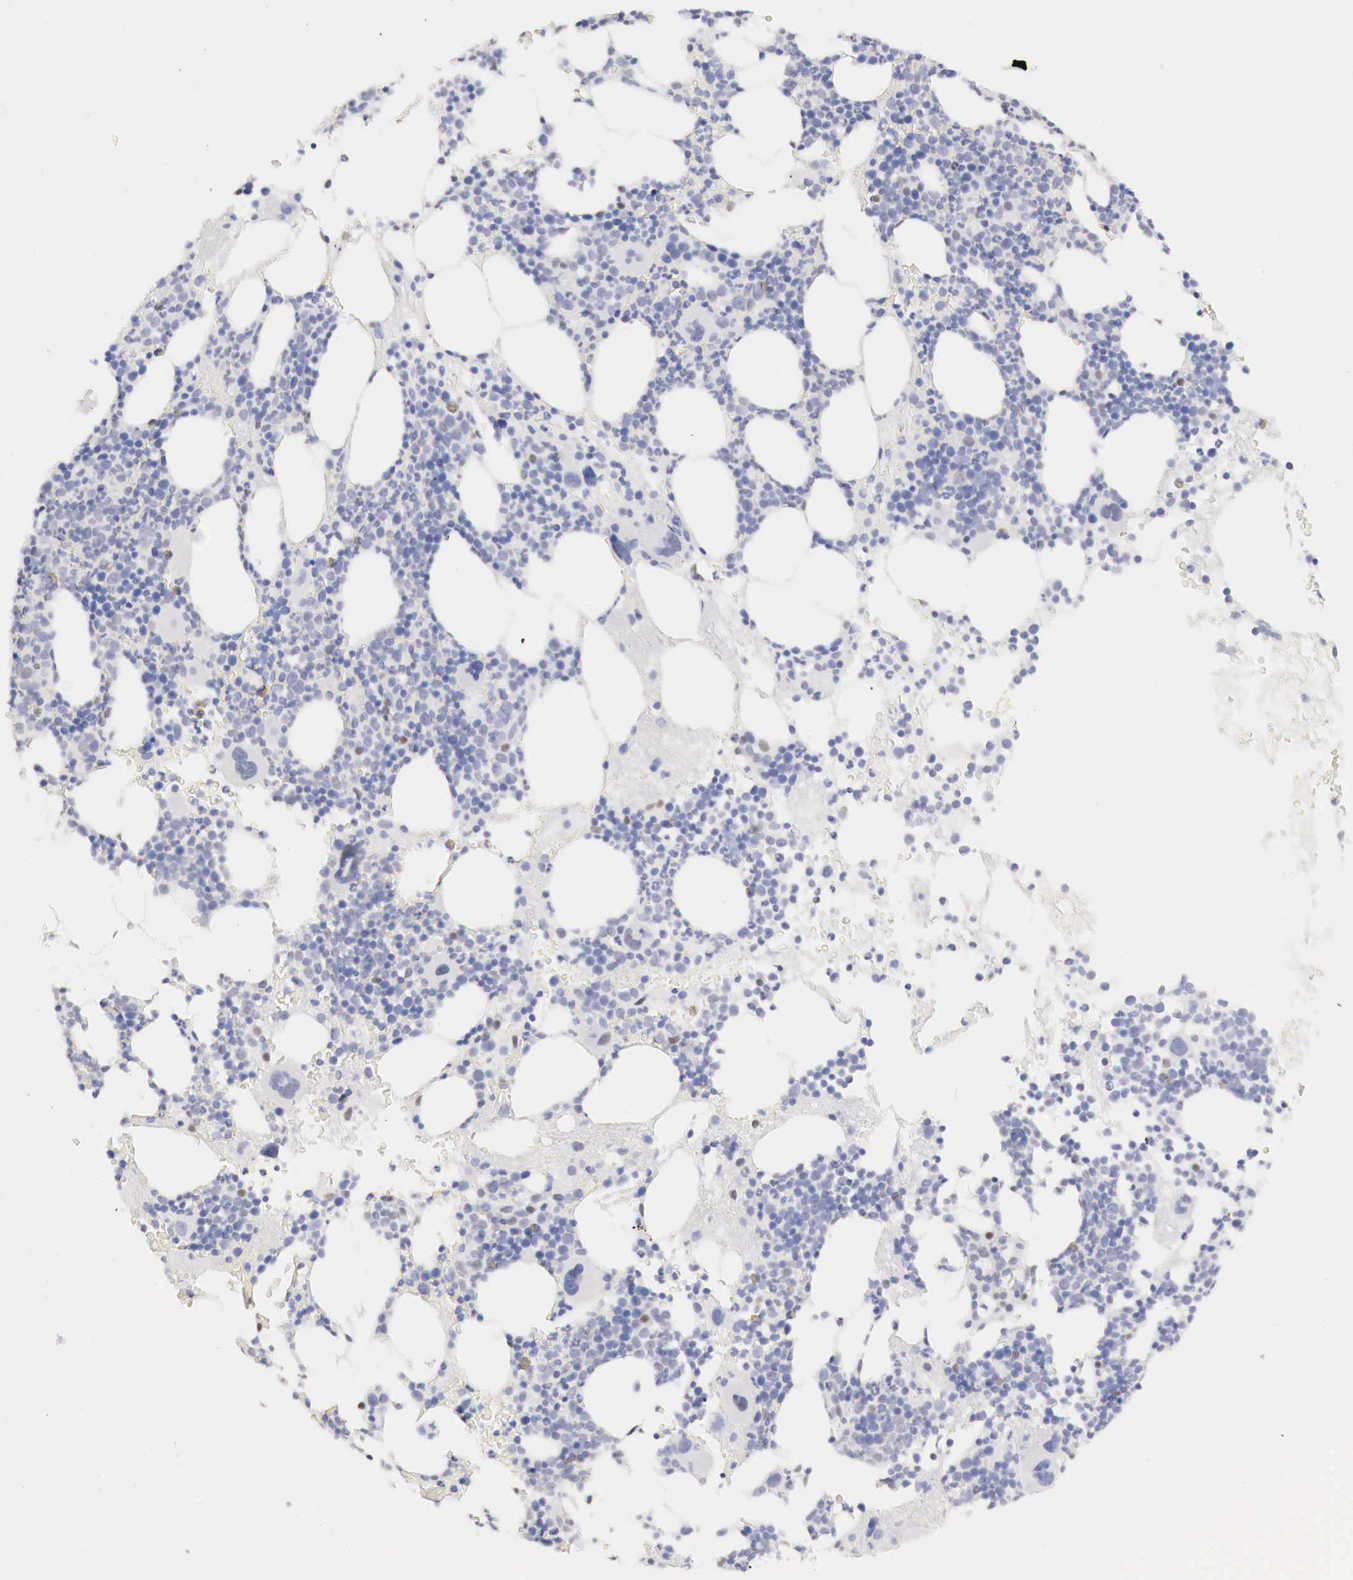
{"staining": {"intensity": "weak", "quantity": "<25%", "location": "nuclear"}, "tissue": "bone marrow", "cell_type": "Hematopoietic cells", "image_type": "normal", "snomed": [{"axis": "morphology", "description": "Normal tissue, NOS"}, {"axis": "topography", "description": "Bone marrow"}], "caption": "The photomicrograph exhibits no significant expression in hematopoietic cells of bone marrow.", "gene": "UBA1", "patient": {"sex": "male", "age": 75}}